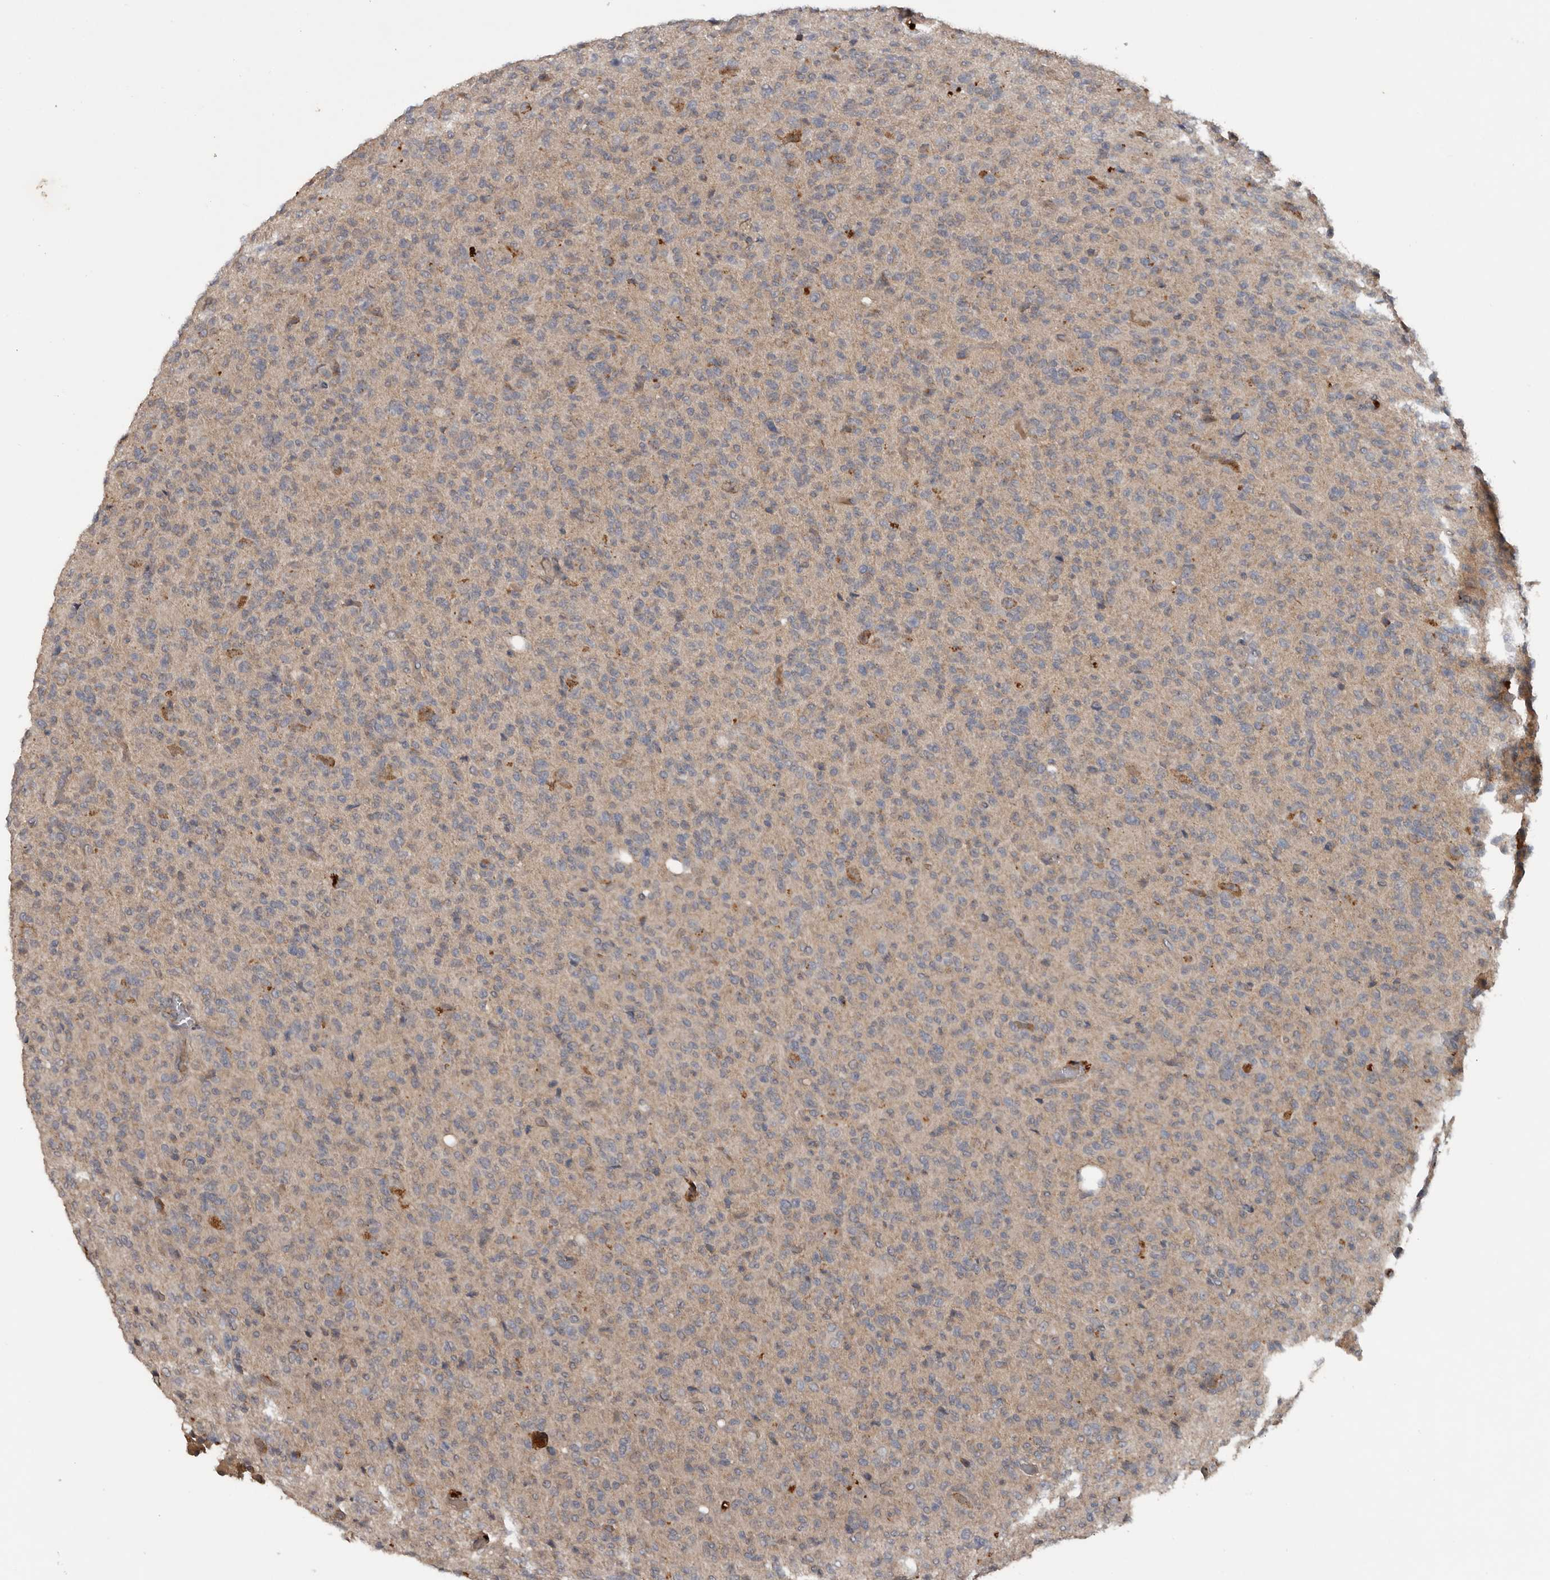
{"staining": {"intensity": "weak", "quantity": "<25%", "location": "cytoplasmic/membranous"}, "tissue": "glioma", "cell_type": "Tumor cells", "image_type": "cancer", "snomed": [{"axis": "morphology", "description": "Glioma, malignant, High grade"}, {"axis": "topography", "description": "Brain"}], "caption": "High magnification brightfield microscopy of malignant glioma (high-grade) stained with DAB (3,3'-diaminobenzidine) (brown) and counterstained with hematoxylin (blue): tumor cells show no significant expression. (Stains: DAB (3,3'-diaminobenzidine) immunohistochemistry with hematoxylin counter stain, Microscopy: brightfield microscopy at high magnification).", "gene": "DNAJB4", "patient": {"sex": "female", "age": 57}}